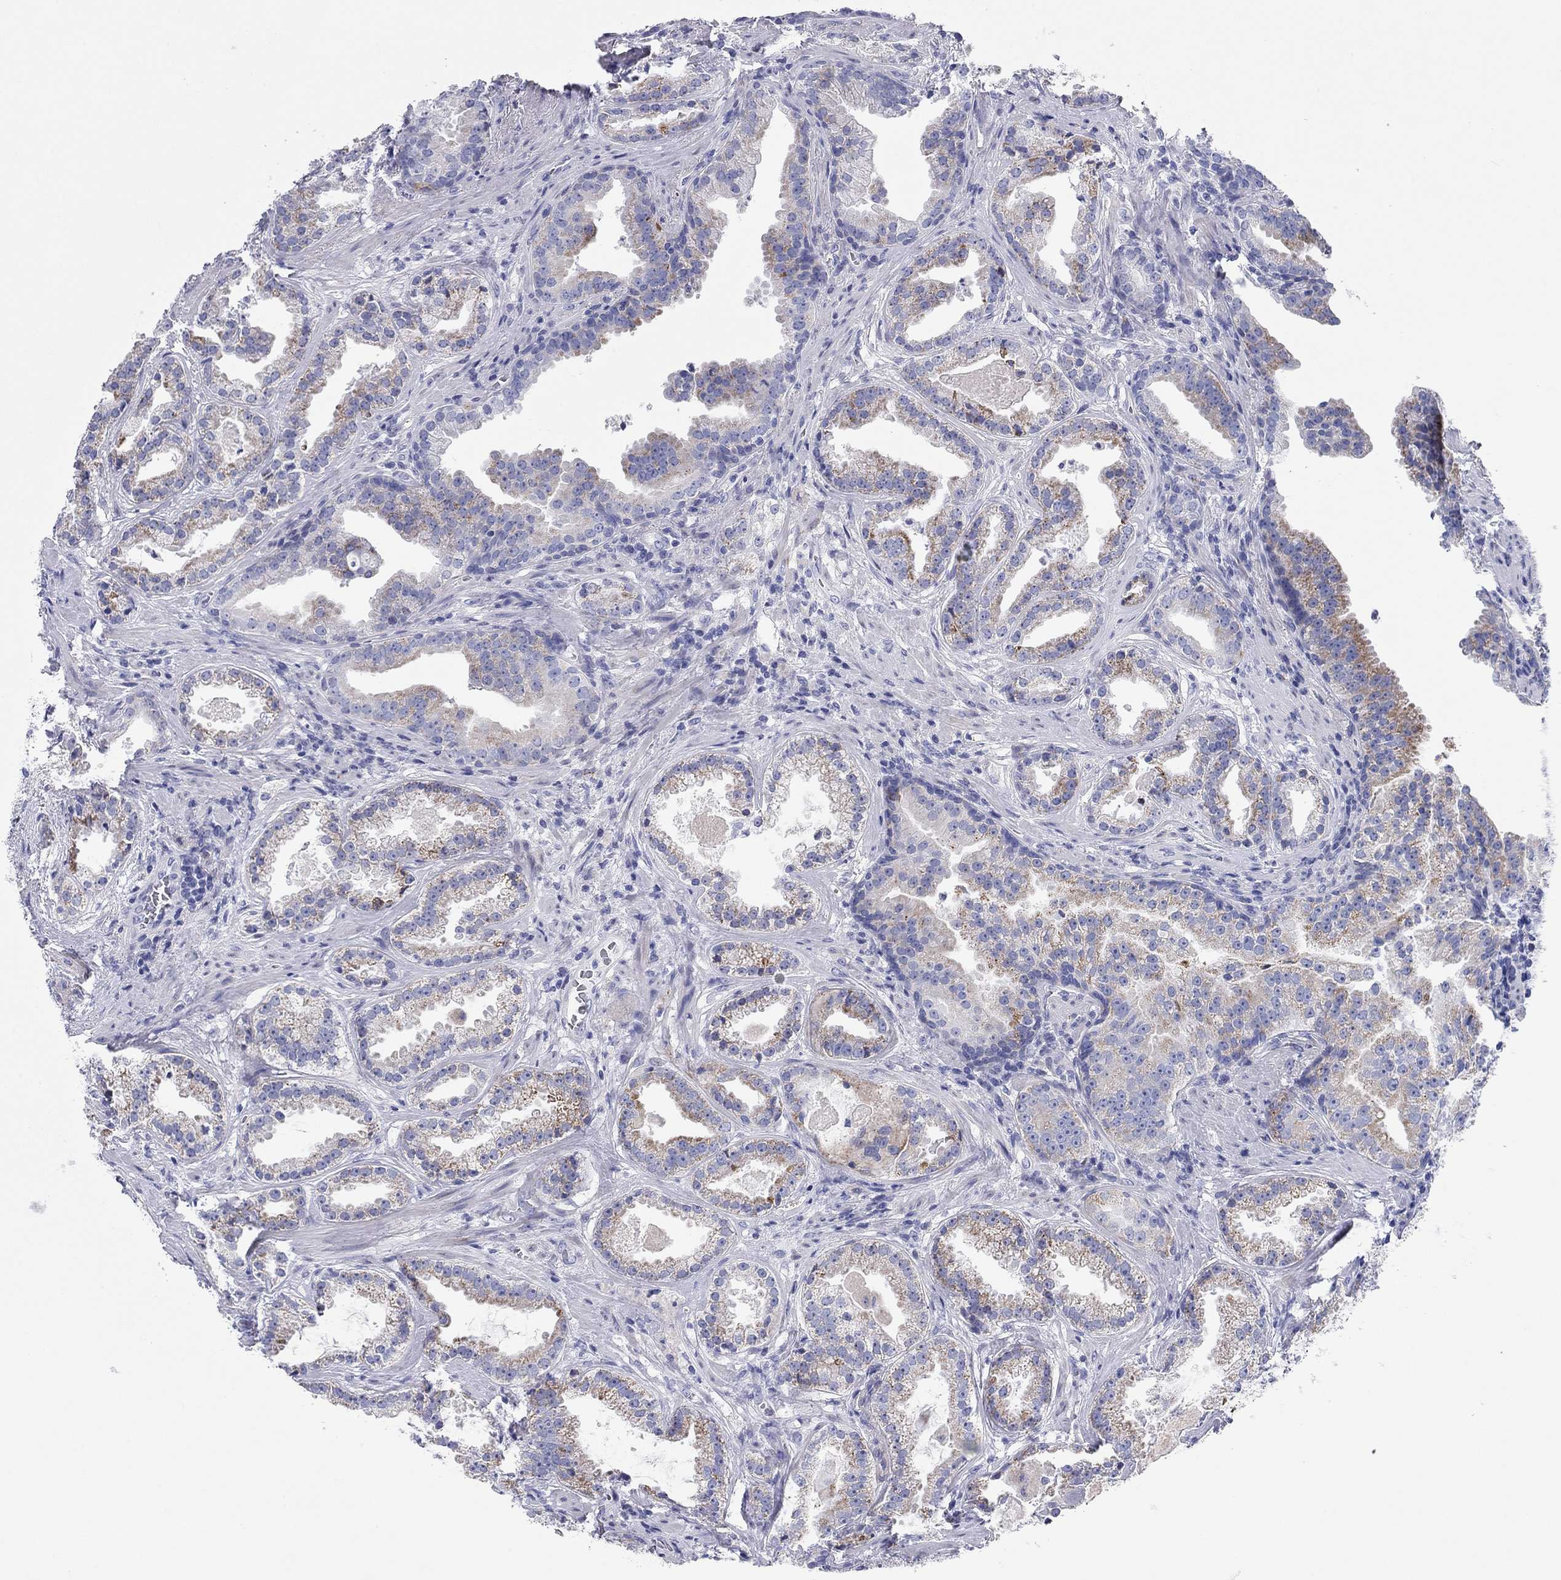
{"staining": {"intensity": "moderate", "quantity": "25%-75%", "location": "cytoplasmic/membranous"}, "tissue": "prostate cancer", "cell_type": "Tumor cells", "image_type": "cancer", "snomed": [{"axis": "morphology", "description": "Adenocarcinoma, NOS"}, {"axis": "morphology", "description": "Adenocarcinoma, High grade"}, {"axis": "topography", "description": "Prostate"}], "caption": "High-power microscopy captured an IHC photomicrograph of adenocarcinoma (prostate), revealing moderate cytoplasmic/membranous staining in about 25%-75% of tumor cells.", "gene": "CHI3L2", "patient": {"sex": "male", "age": 64}}